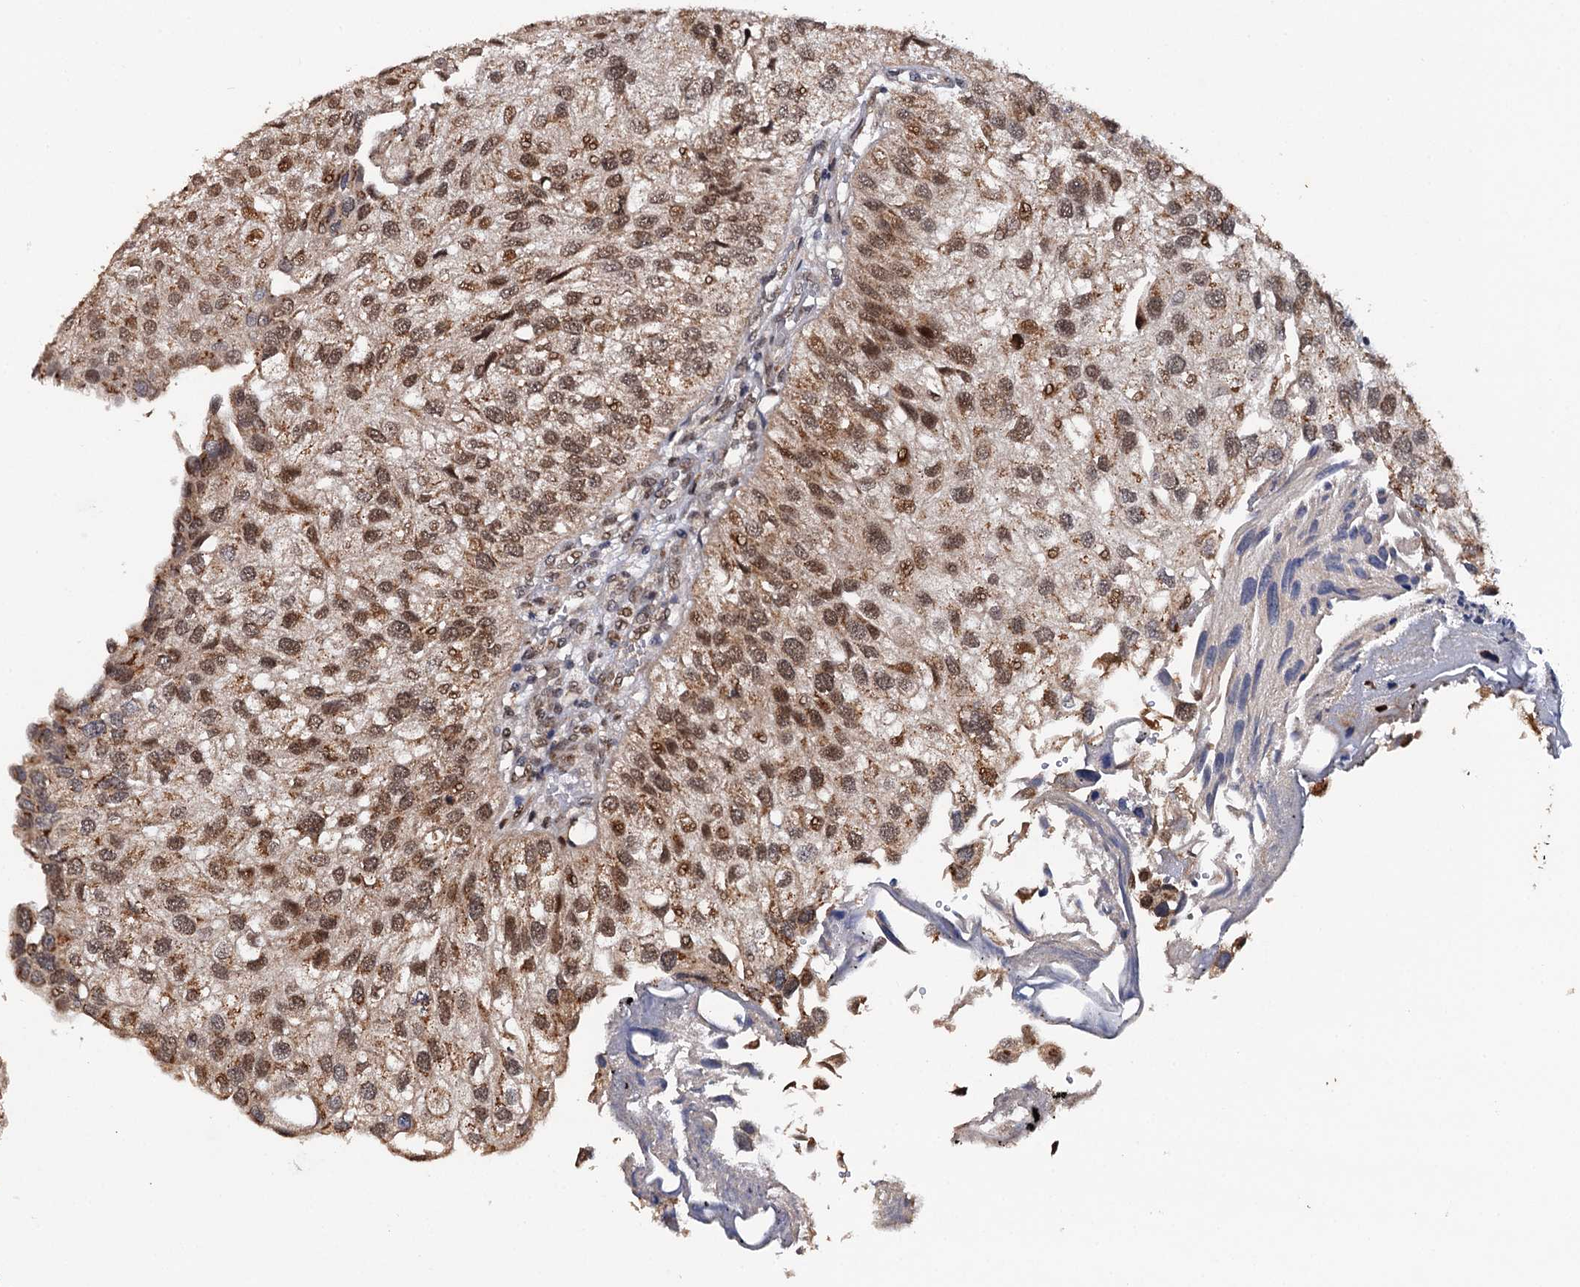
{"staining": {"intensity": "moderate", "quantity": ">75%", "location": "nuclear"}, "tissue": "urothelial cancer", "cell_type": "Tumor cells", "image_type": "cancer", "snomed": [{"axis": "morphology", "description": "Urothelial carcinoma, Low grade"}, {"axis": "topography", "description": "Urinary bladder"}], "caption": "Immunohistochemical staining of urothelial cancer demonstrates medium levels of moderate nuclear protein staining in approximately >75% of tumor cells.", "gene": "LRRC63", "patient": {"sex": "female", "age": 89}}